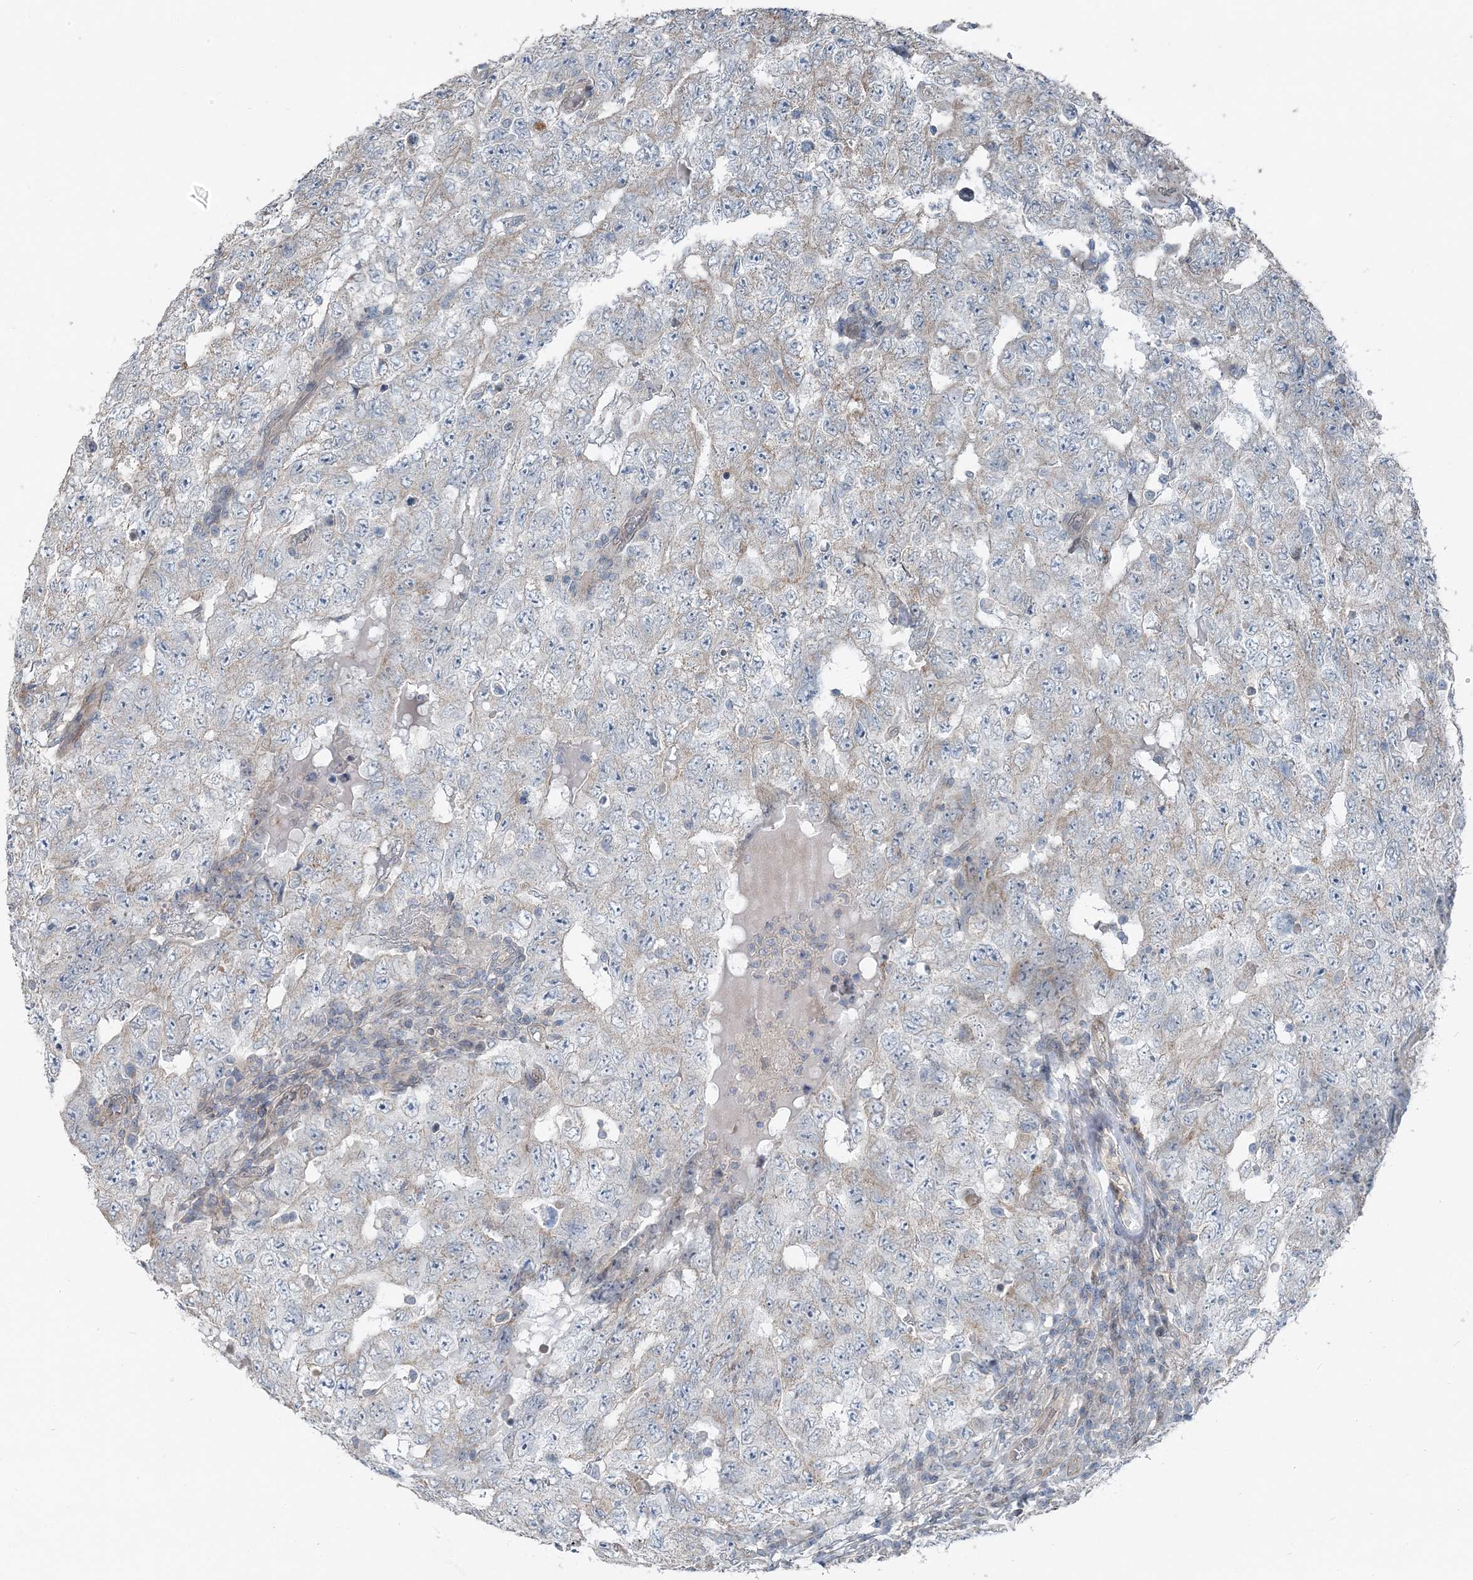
{"staining": {"intensity": "negative", "quantity": "none", "location": "none"}, "tissue": "testis cancer", "cell_type": "Tumor cells", "image_type": "cancer", "snomed": [{"axis": "morphology", "description": "Carcinoma, Embryonal, NOS"}, {"axis": "topography", "description": "Testis"}], "caption": "Immunohistochemical staining of testis embryonal carcinoma reveals no significant staining in tumor cells.", "gene": "FBXL17", "patient": {"sex": "male", "age": 26}}